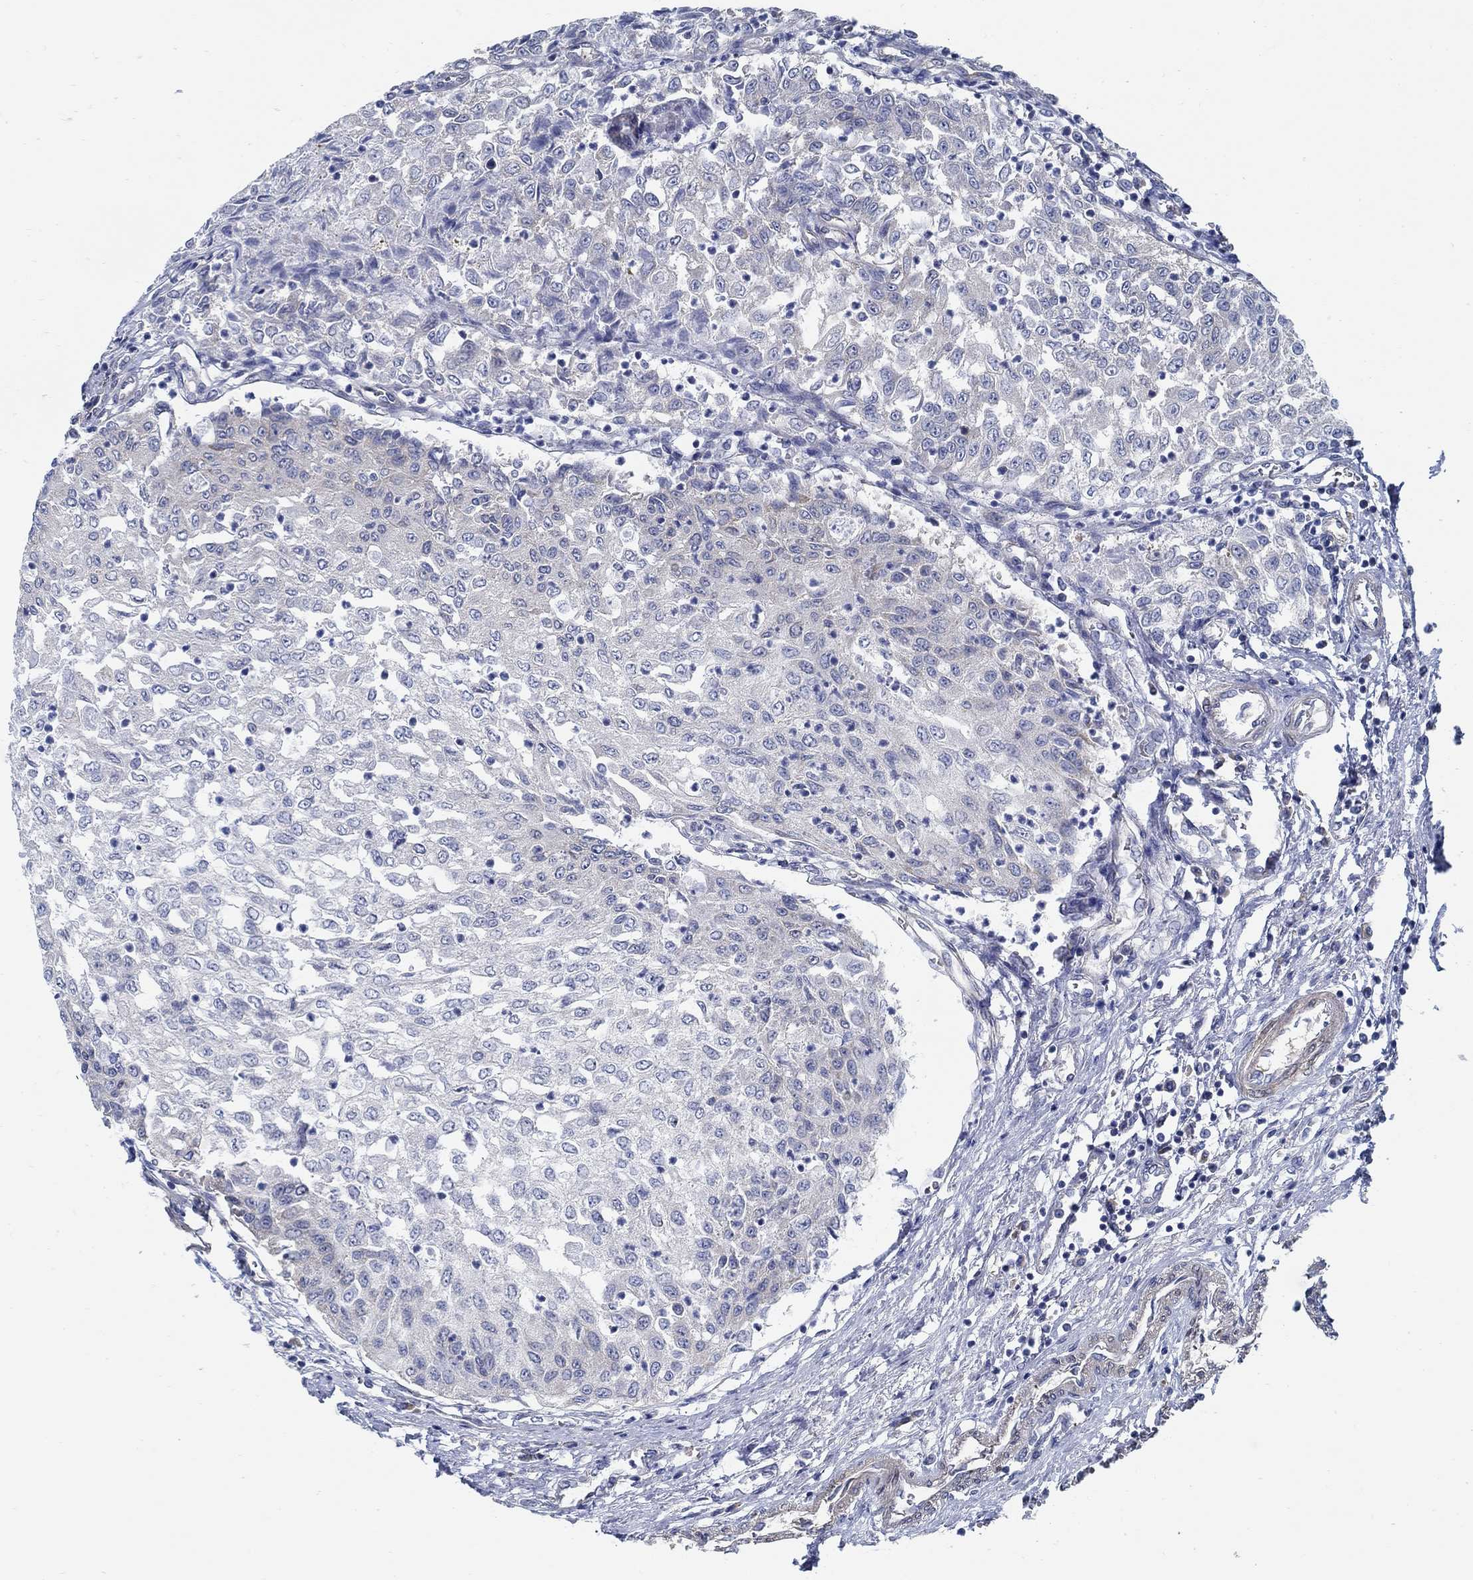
{"staining": {"intensity": "negative", "quantity": "none", "location": "none"}, "tissue": "urothelial cancer", "cell_type": "Tumor cells", "image_type": "cancer", "snomed": [{"axis": "morphology", "description": "Urothelial carcinoma, Low grade"}, {"axis": "topography", "description": "Urinary bladder"}], "caption": "Urothelial cancer stained for a protein using immunohistochemistry demonstrates no positivity tumor cells.", "gene": "C15orf39", "patient": {"sex": "male", "age": 78}}